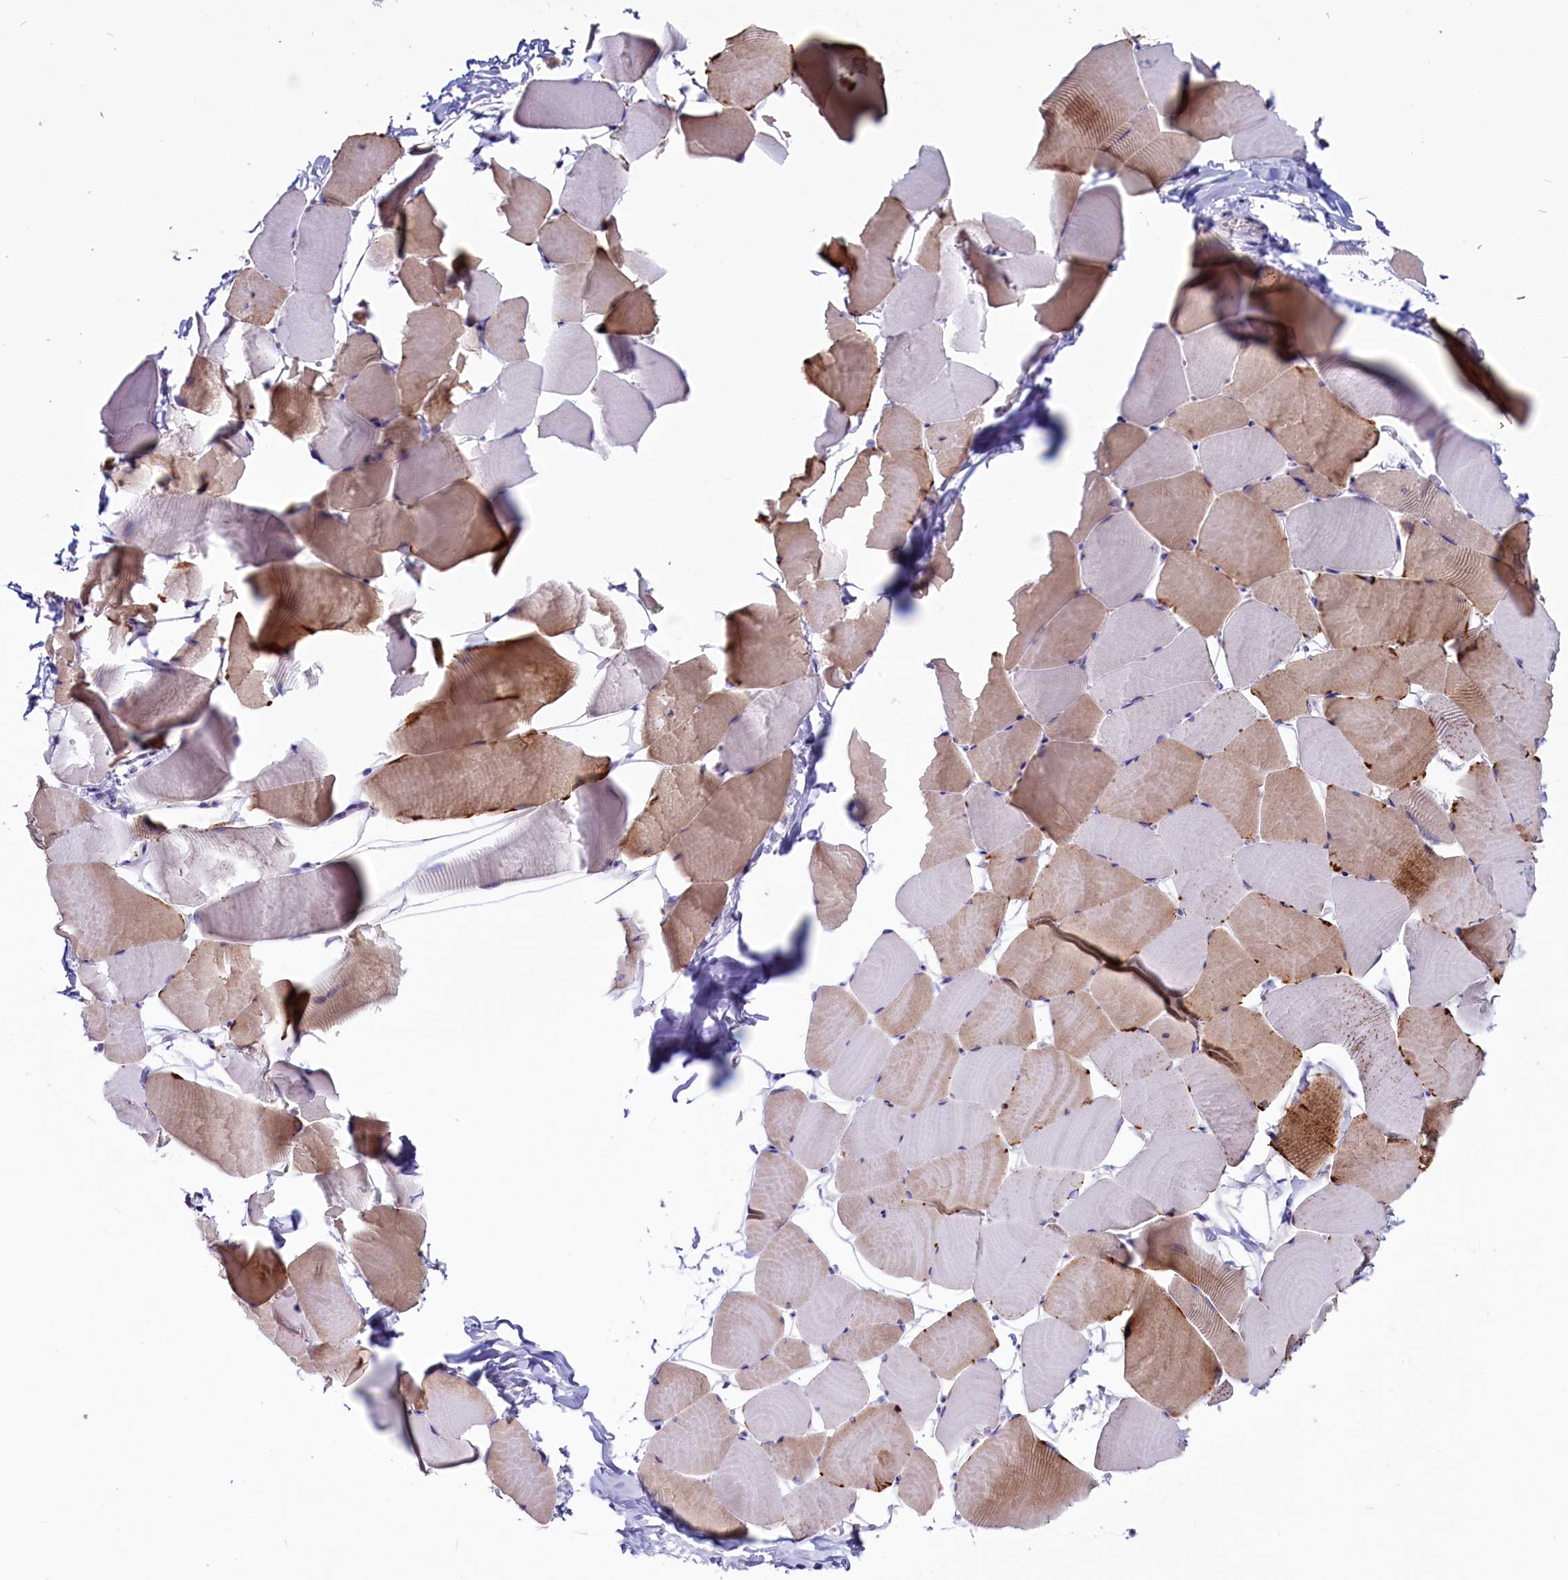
{"staining": {"intensity": "strong", "quantity": "<25%", "location": "cytoplasmic/membranous"}, "tissue": "skeletal muscle", "cell_type": "Myocytes", "image_type": "normal", "snomed": [{"axis": "morphology", "description": "Normal tissue, NOS"}, {"axis": "topography", "description": "Skeletal muscle"}], "caption": "DAB immunohistochemical staining of normal human skeletal muscle demonstrates strong cytoplasmic/membranous protein expression in about <25% of myocytes.", "gene": "SCD5", "patient": {"sex": "male", "age": 25}}